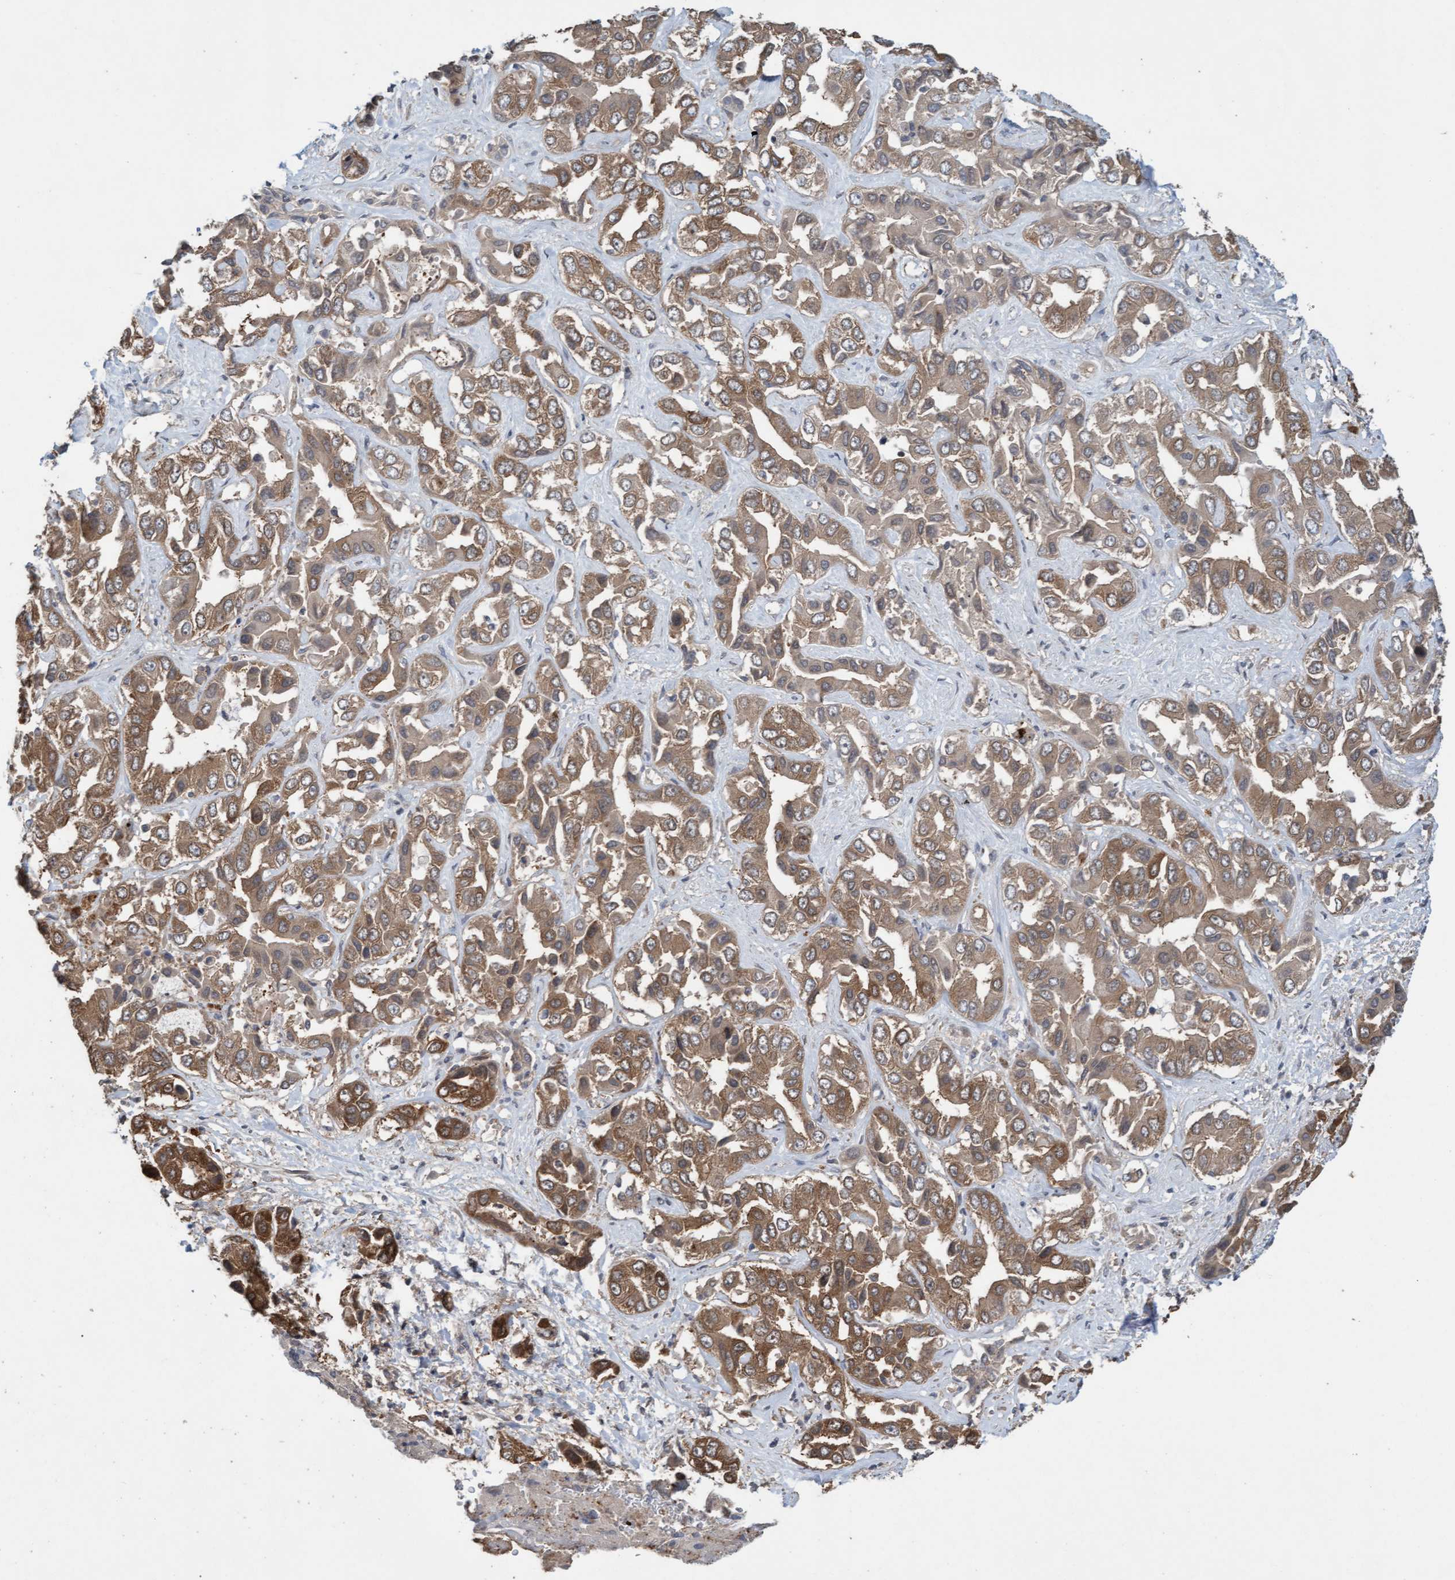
{"staining": {"intensity": "moderate", "quantity": ">75%", "location": "cytoplasmic/membranous"}, "tissue": "liver cancer", "cell_type": "Tumor cells", "image_type": "cancer", "snomed": [{"axis": "morphology", "description": "Cholangiocarcinoma"}, {"axis": "topography", "description": "Liver"}], "caption": "Immunohistochemical staining of cholangiocarcinoma (liver) demonstrates moderate cytoplasmic/membranous protein positivity in about >75% of tumor cells.", "gene": "CDC42EP4", "patient": {"sex": "female", "age": 52}}